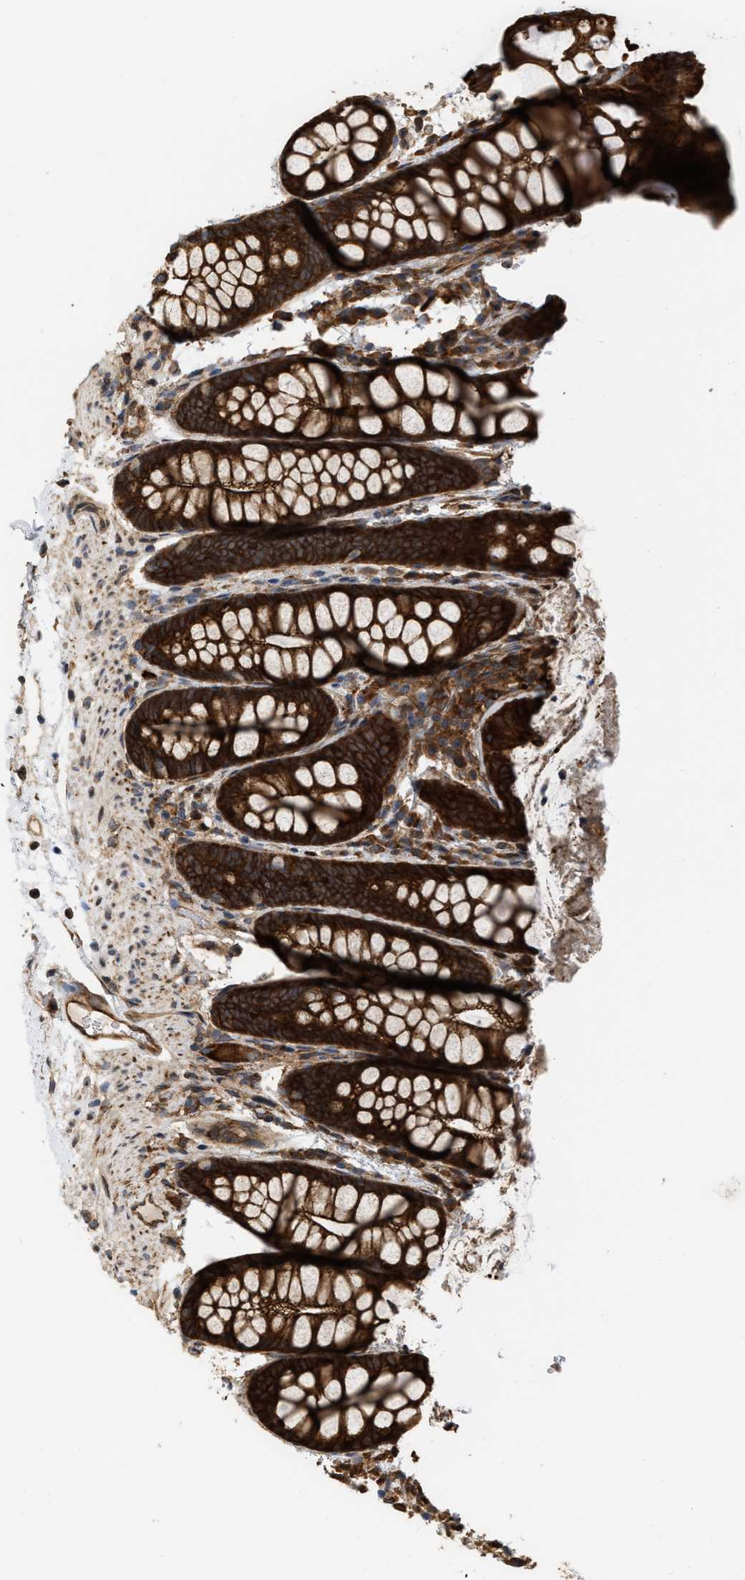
{"staining": {"intensity": "moderate", "quantity": ">75%", "location": "cytoplasmic/membranous"}, "tissue": "colon", "cell_type": "Endothelial cells", "image_type": "normal", "snomed": [{"axis": "morphology", "description": "Normal tissue, NOS"}, {"axis": "topography", "description": "Colon"}], "caption": "Colon stained with IHC exhibits moderate cytoplasmic/membranous expression in approximately >75% of endothelial cells.", "gene": "IQCE", "patient": {"sex": "female", "age": 56}}